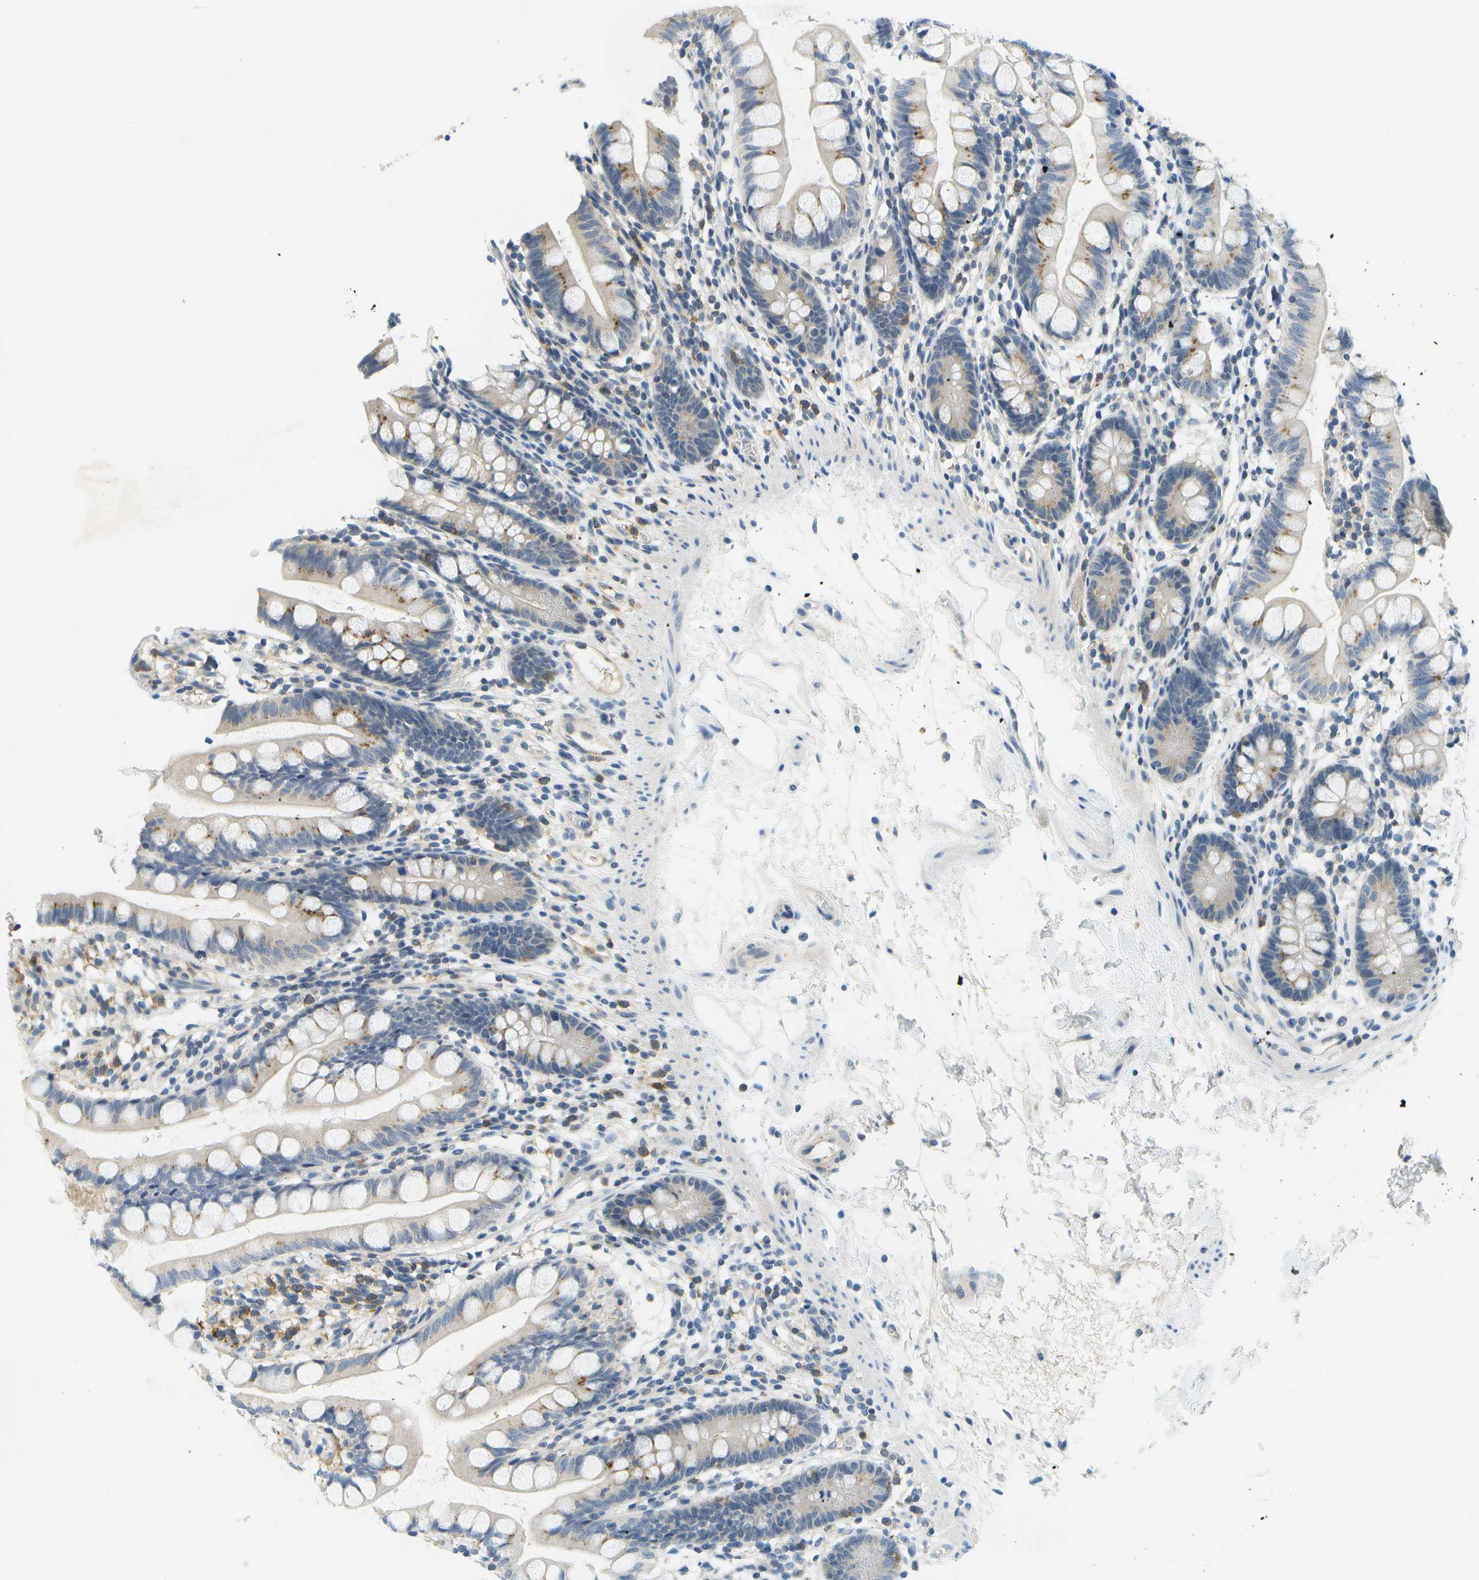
{"staining": {"intensity": "moderate", "quantity": "<25%", "location": "cytoplasmic/membranous"}, "tissue": "small intestine", "cell_type": "Glandular cells", "image_type": "normal", "snomed": [{"axis": "morphology", "description": "Normal tissue, NOS"}, {"axis": "topography", "description": "Small intestine"}], "caption": "DAB immunohistochemical staining of benign small intestine demonstrates moderate cytoplasmic/membranous protein staining in approximately <25% of glandular cells.", "gene": "RASGRP2", "patient": {"sex": "female", "age": 84}}